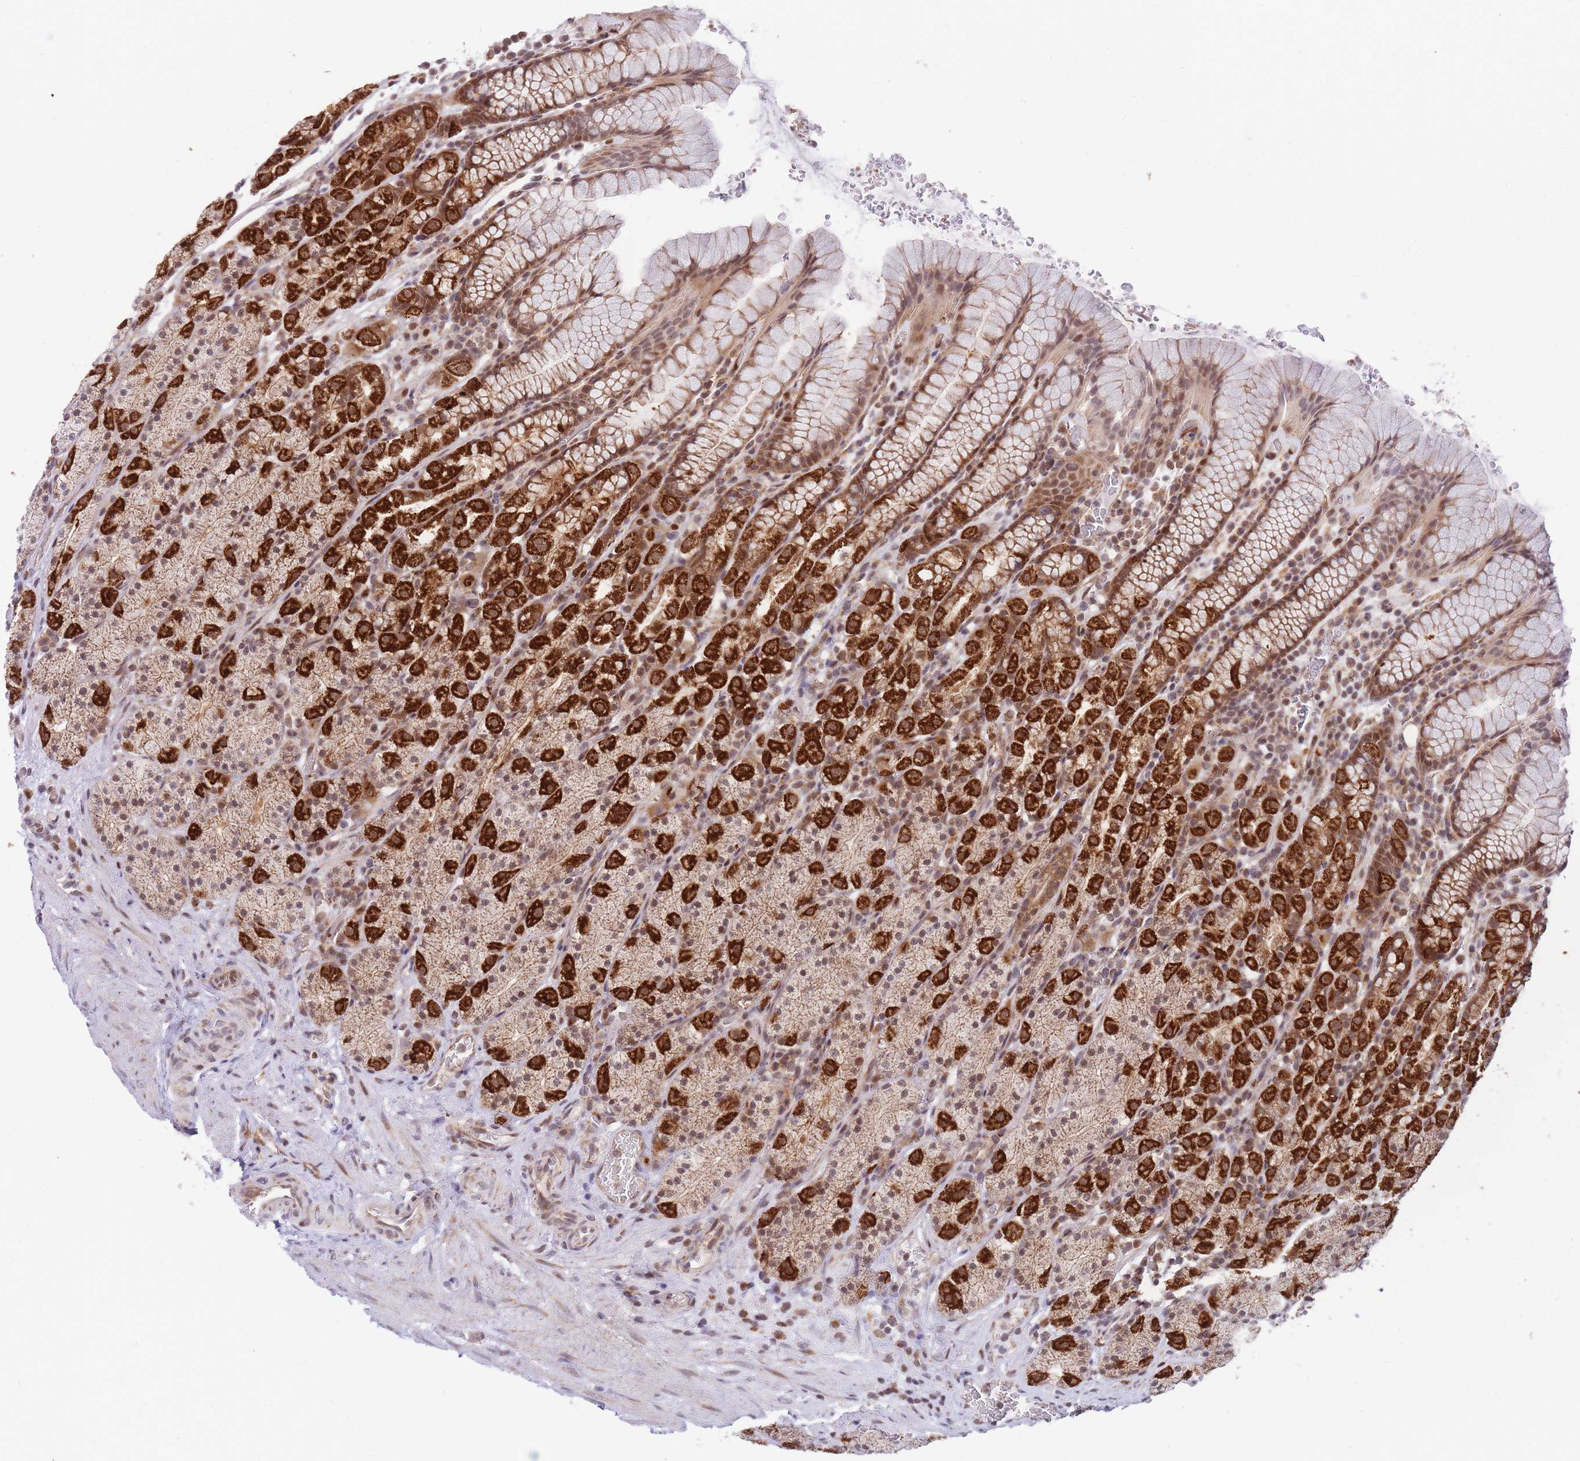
{"staining": {"intensity": "strong", "quantity": ">75%", "location": "cytoplasmic/membranous,nuclear"}, "tissue": "stomach", "cell_type": "Glandular cells", "image_type": "normal", "snomed": [{"axis": "morphology", "description": "Normal tissue, NOS"}, {"axis": "topography", "description": "Stomach, upper"}, {"axis": "topography", "description": "Stomach"}], "caption": "A photomicrograph showing strong cytoplasmic/membranous,nuclear staining in approximately >75% of glandular cells in normal stomach, as visualized by brown immunohistochemical staining.", "gene": "BOD1L1", "patient": {"sex": "male", "age": 62}}